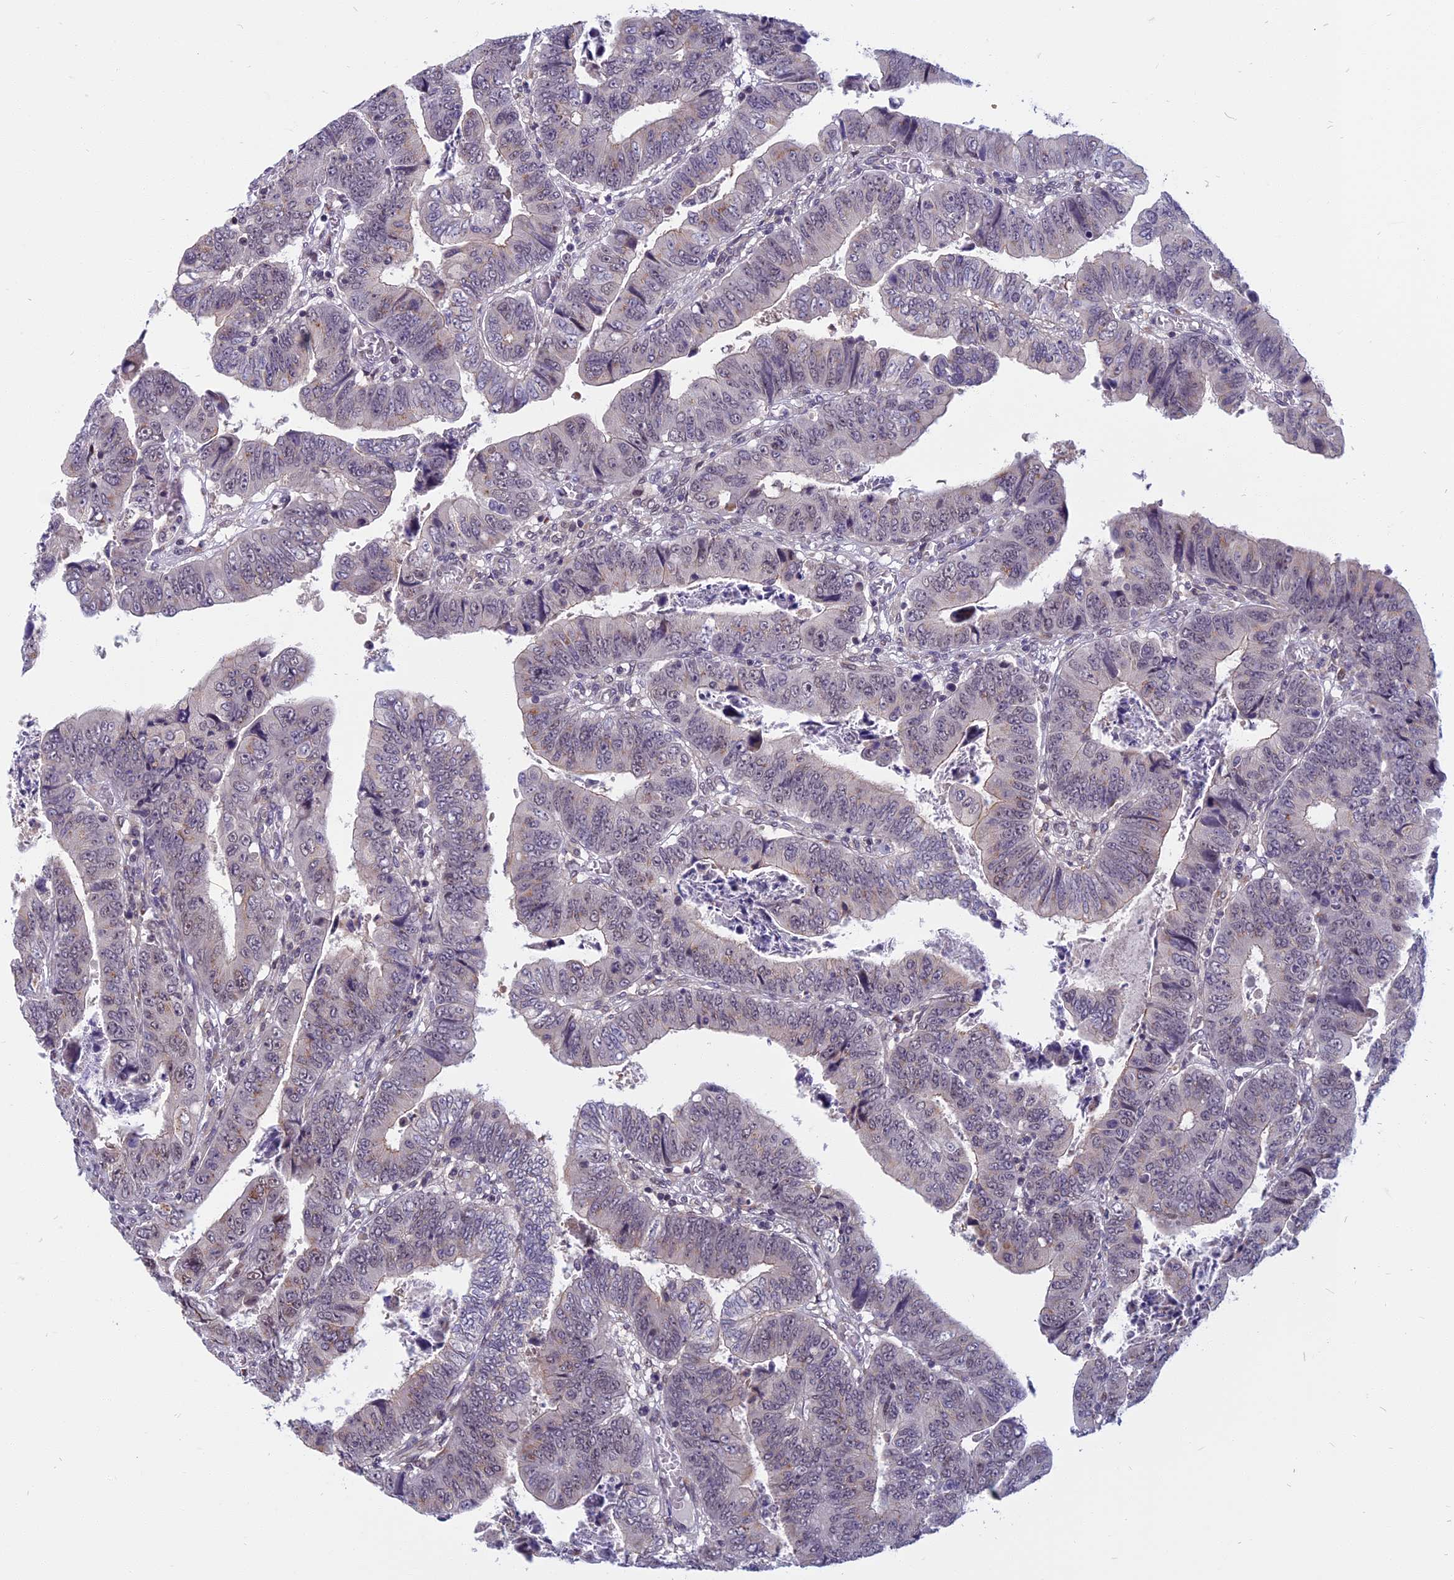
{"staining": {"intensity": "negative", "quantity": "none", "location": "none"}, "tissue": "colorectal cancer", "cell_type": "Tumor cells", "image_type": "cancer", "snomed": [{"axis": "morphology", "description": "Normal tissue, NOS"}, {"axis": "morphology", "description": "Adenocarcinoma, NOS"}, {"axis": "topography", "description": "Rectum"}], "caption": "Histopathology image shows no significant protein staining in tumor cells of adenocarcinoma (colorectal).", "gene": "CCDC113", "patient": {"sex": "female", "age": 65}}